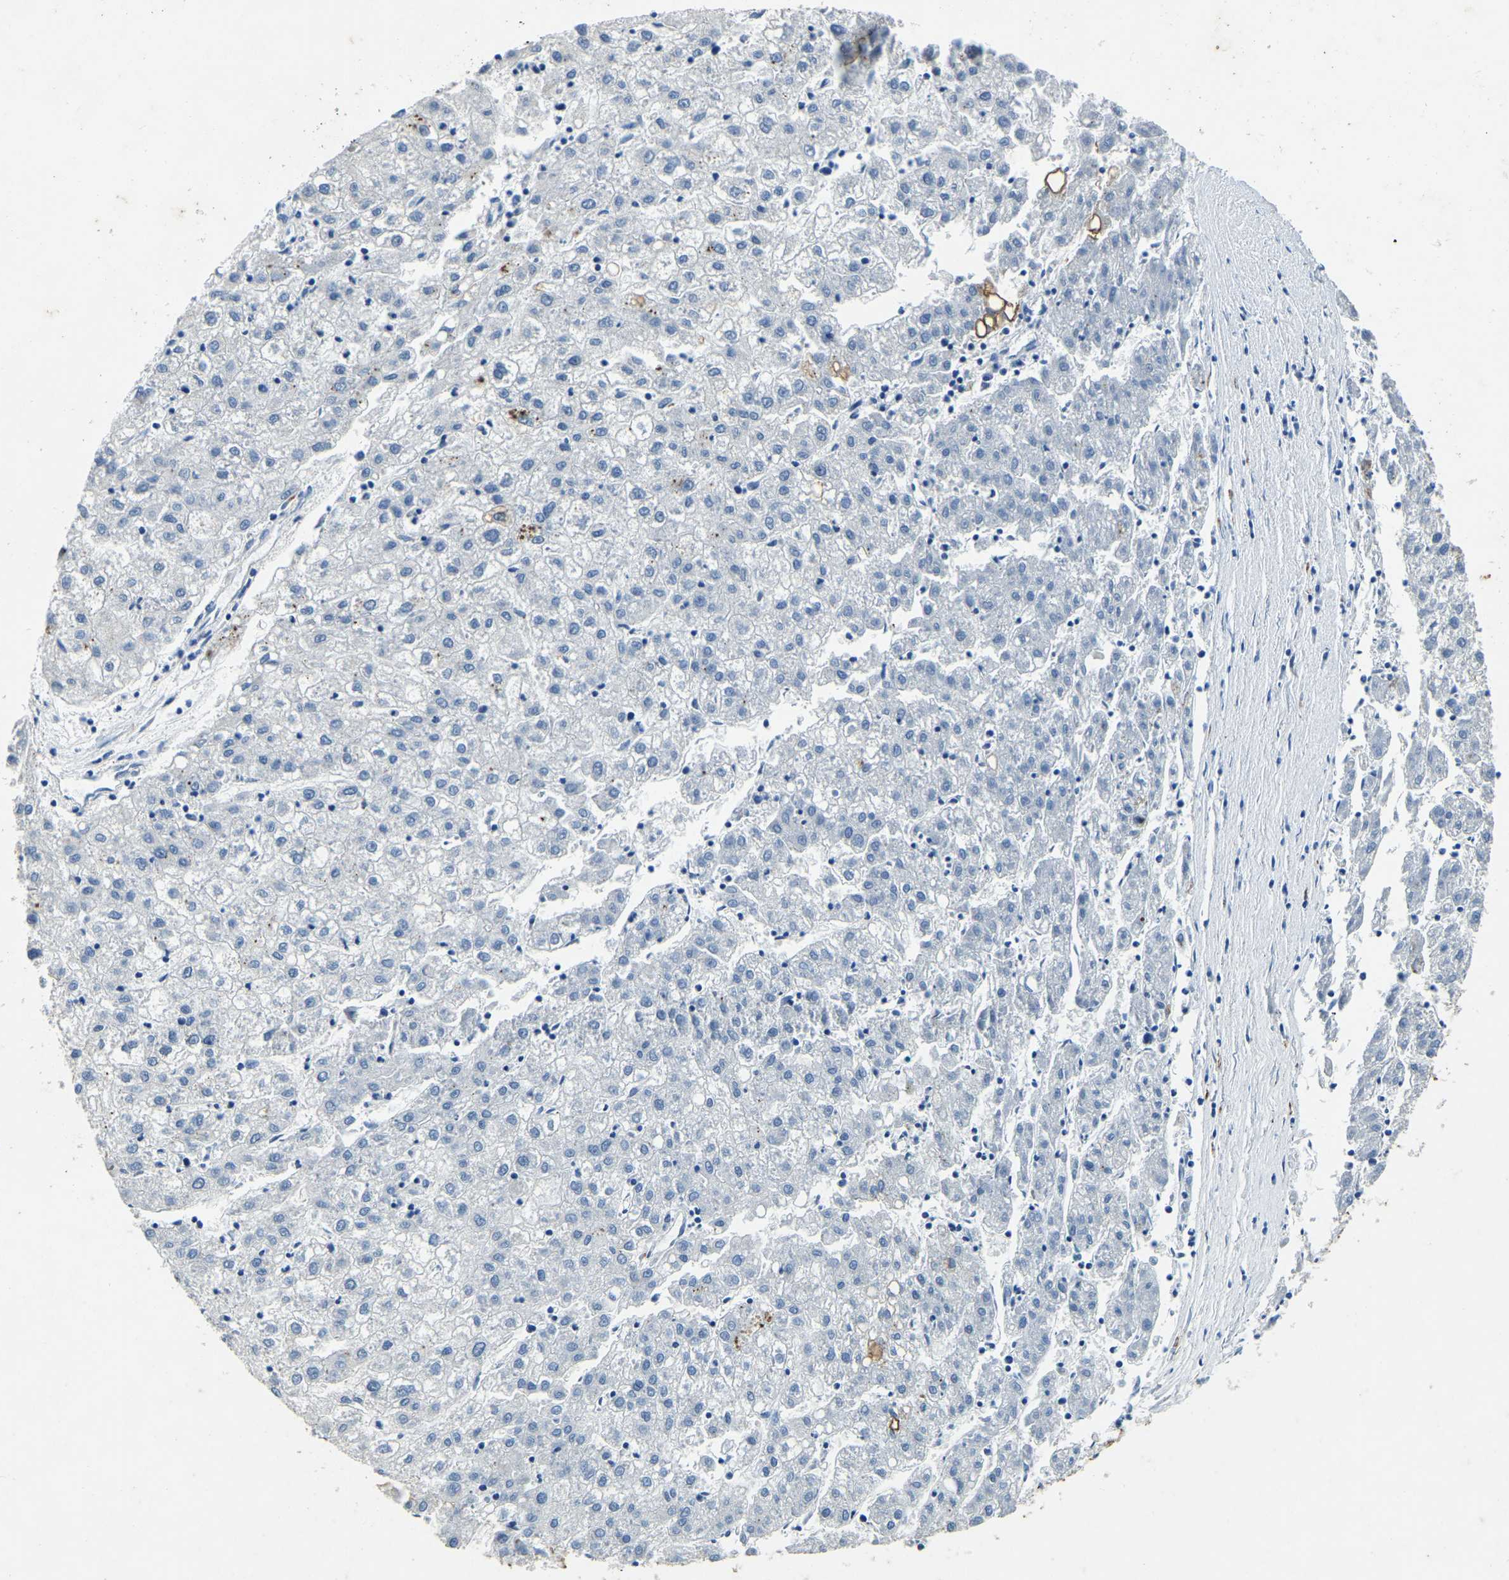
{"staining": {"intensity": "negative", "quantity": "none", "location": "none"}, "tissue": "liver cancer", "cell_type": "Tumor cells", "image_type": "cancer", "snomed": [{"axis": "morphology", "description": "Carcinoma, Hepatocellular, NOS"}, {"axis": "topography", "description": "Liver"}], "caption": "Tumor cells are negative for brown protein staining in liver hepatocellular carcinoma.", "gene": "UBN2", "patient": {"sex": "male", "age": 72}}